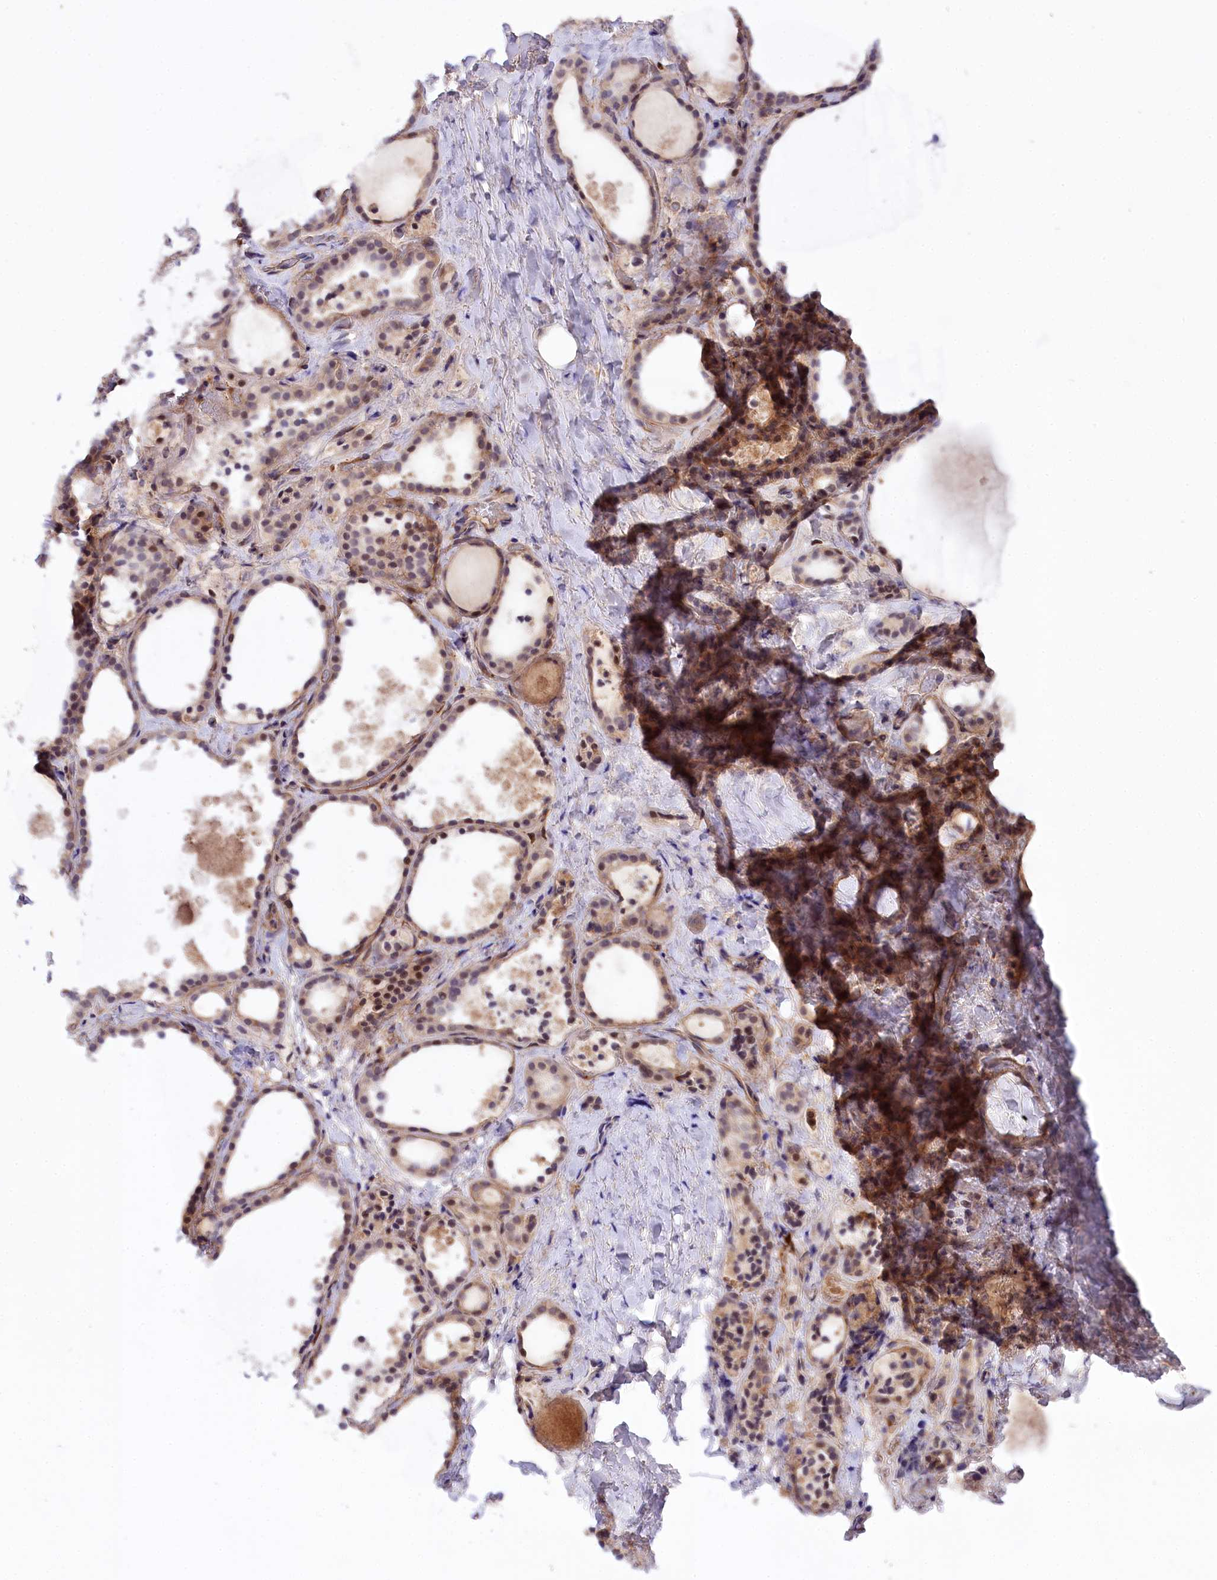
{"staining": {"intensity": "moderate", "quantity": ">75%", "location": "cytoplasmic/membranous,nuclear"}, "tissue": "thyroid gland", "cell_type": "Glandular cells", "image_type": "normal", "snomed": [{"axis": "morphology", "description": "Normal tissue, NOS"}, {"axis": "topography", "description": "Thyroid gland"}], "caption": "Immunohistochemistry image of benign thyroid gland: human thyroid gland stained using immunohistochemistry (IHC) shows medium levels of moderate protein expression localized specifically in the cytoplasmic/membranous,nuclear of glandular cells, appearing as a cytoplasmic/membranous,nuclear brown color.", "gene": "PHLDB1", "patient": {"sex": "female", "age": 44}}